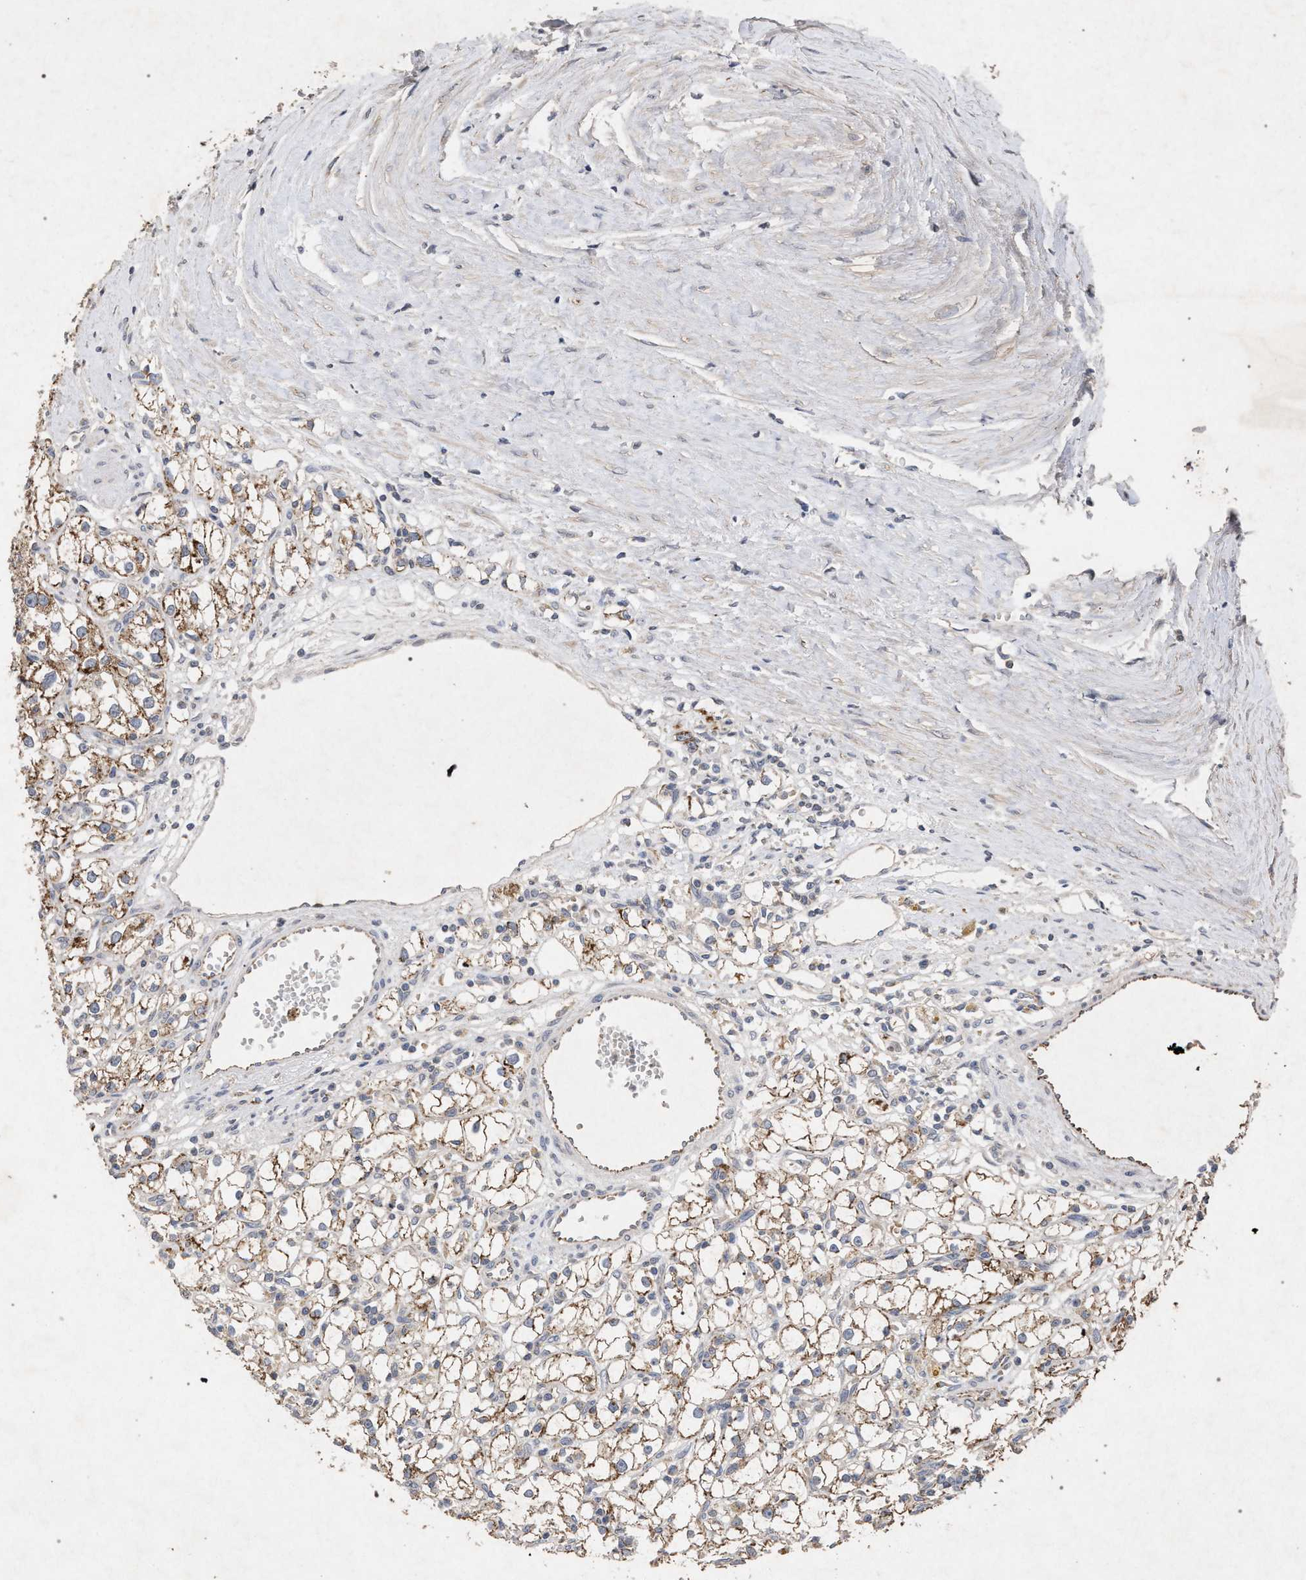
{"staining": {"intensity": "moderate", "quantity": ">75%", "location": "cytoplasmic/membranous"}, "tissue": "renal cancer", "cell_type": "Tumor cells", "image_type": "cancer", "snomed": [{"axis": "morphology", "description": "Adenocarcinoma, NOS"}, {"axis": "topography", "description": "Kidney"}], "caption": "Brown immunohistochemical staining in adenocarcinoma (renal) shows moderate cytoplasmic/membranous expression in about >75% of tumor cells. Using DAB (brown) and hematoxylin (blue) stains, captured at high magnification using brightfield microscopy.", "gene": "PKD2L1", "patient": {"sex": "male", "age": 56}}